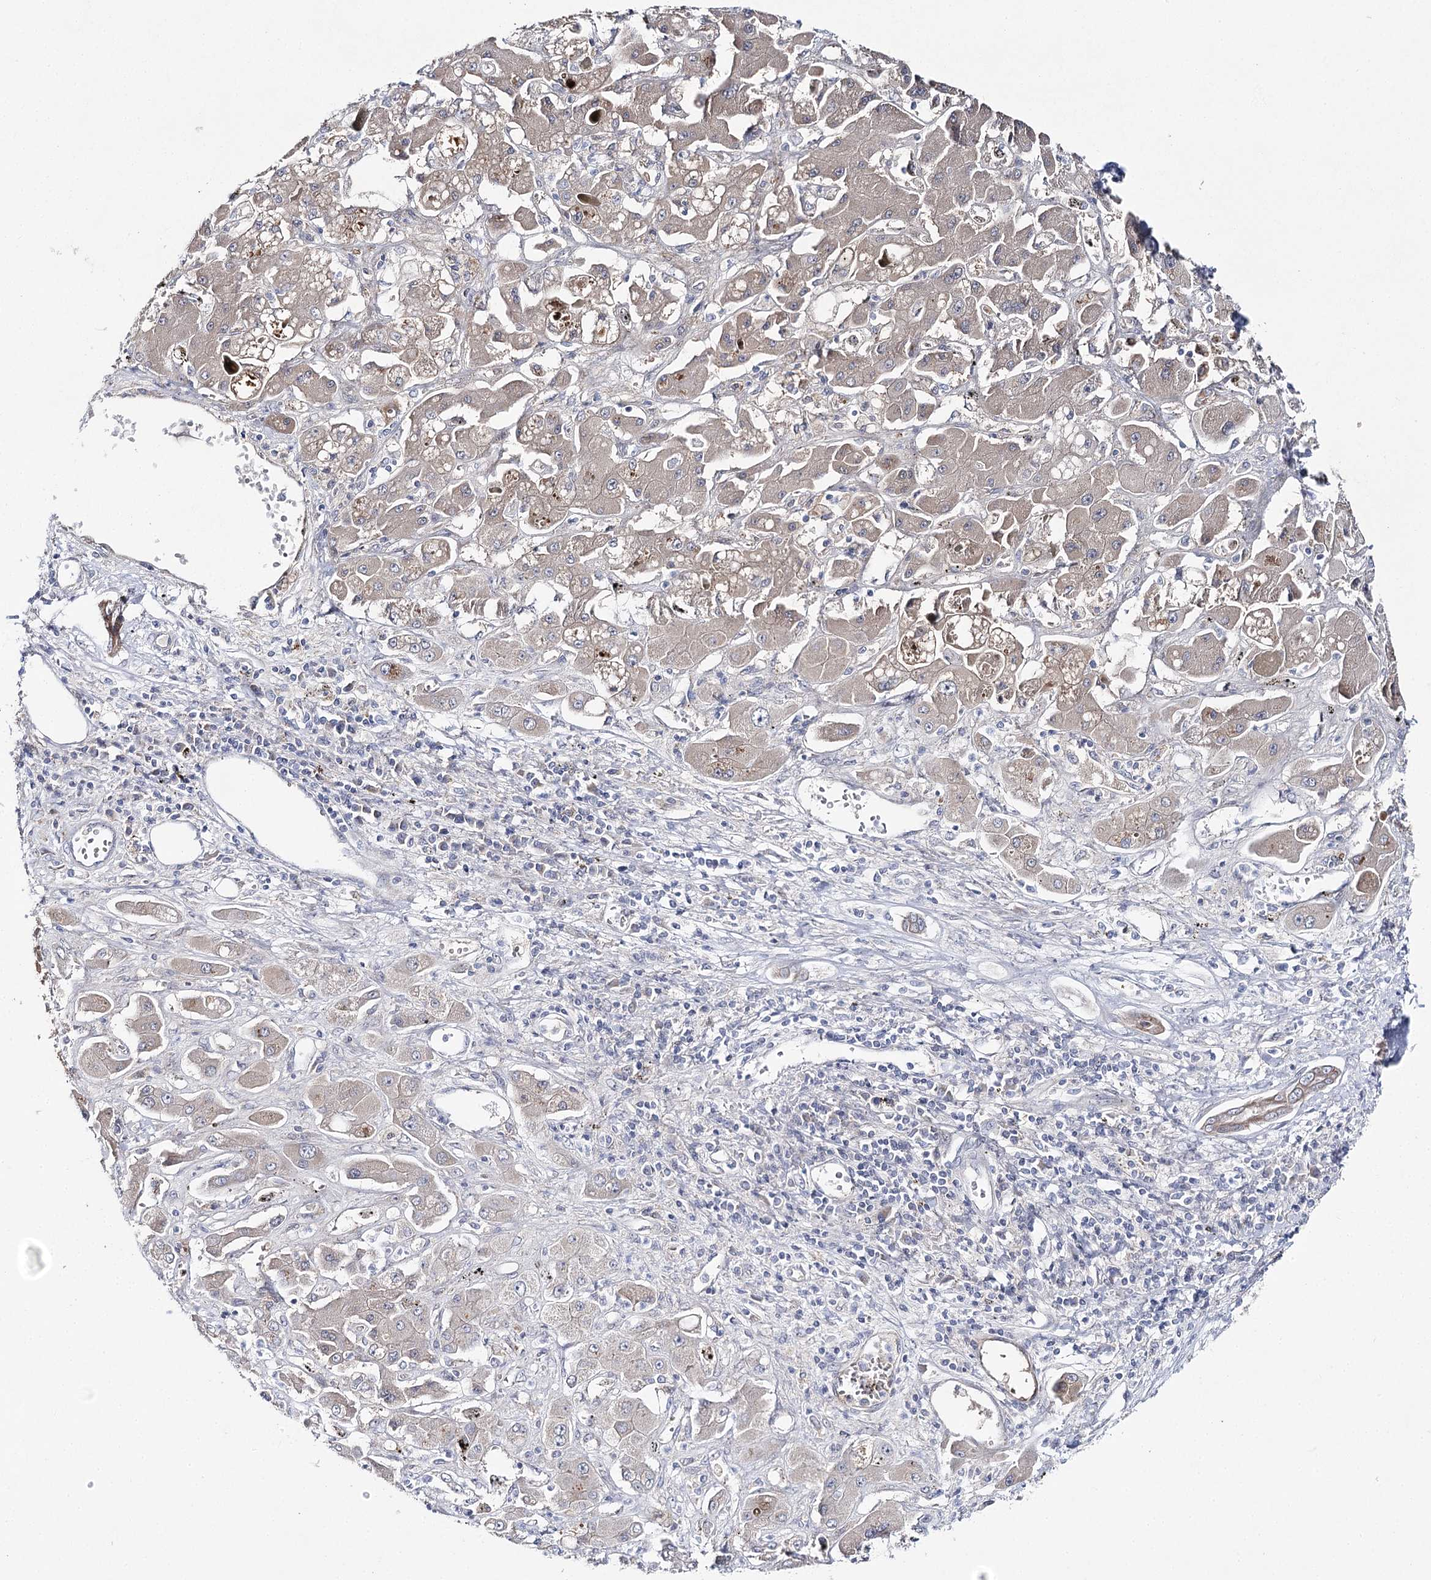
{"staining": {"intensity": "negative", "quantity": "none", "location": "none"}, "tissue": "liver cancer", "cell_type": "Tumor cells", "image_type": "cancer", "snomed": [{"axis": "morphology", "description": "Cholangiocarcinoma"}, {"axis": "topography", "description": "Liver"}], "caption": "This is a micrograph of IHC staining of liver cancer, which shows no expression in tumor cells.", "gene": "LRRC14B", "patient": {"sex": "male", "age": 67}}